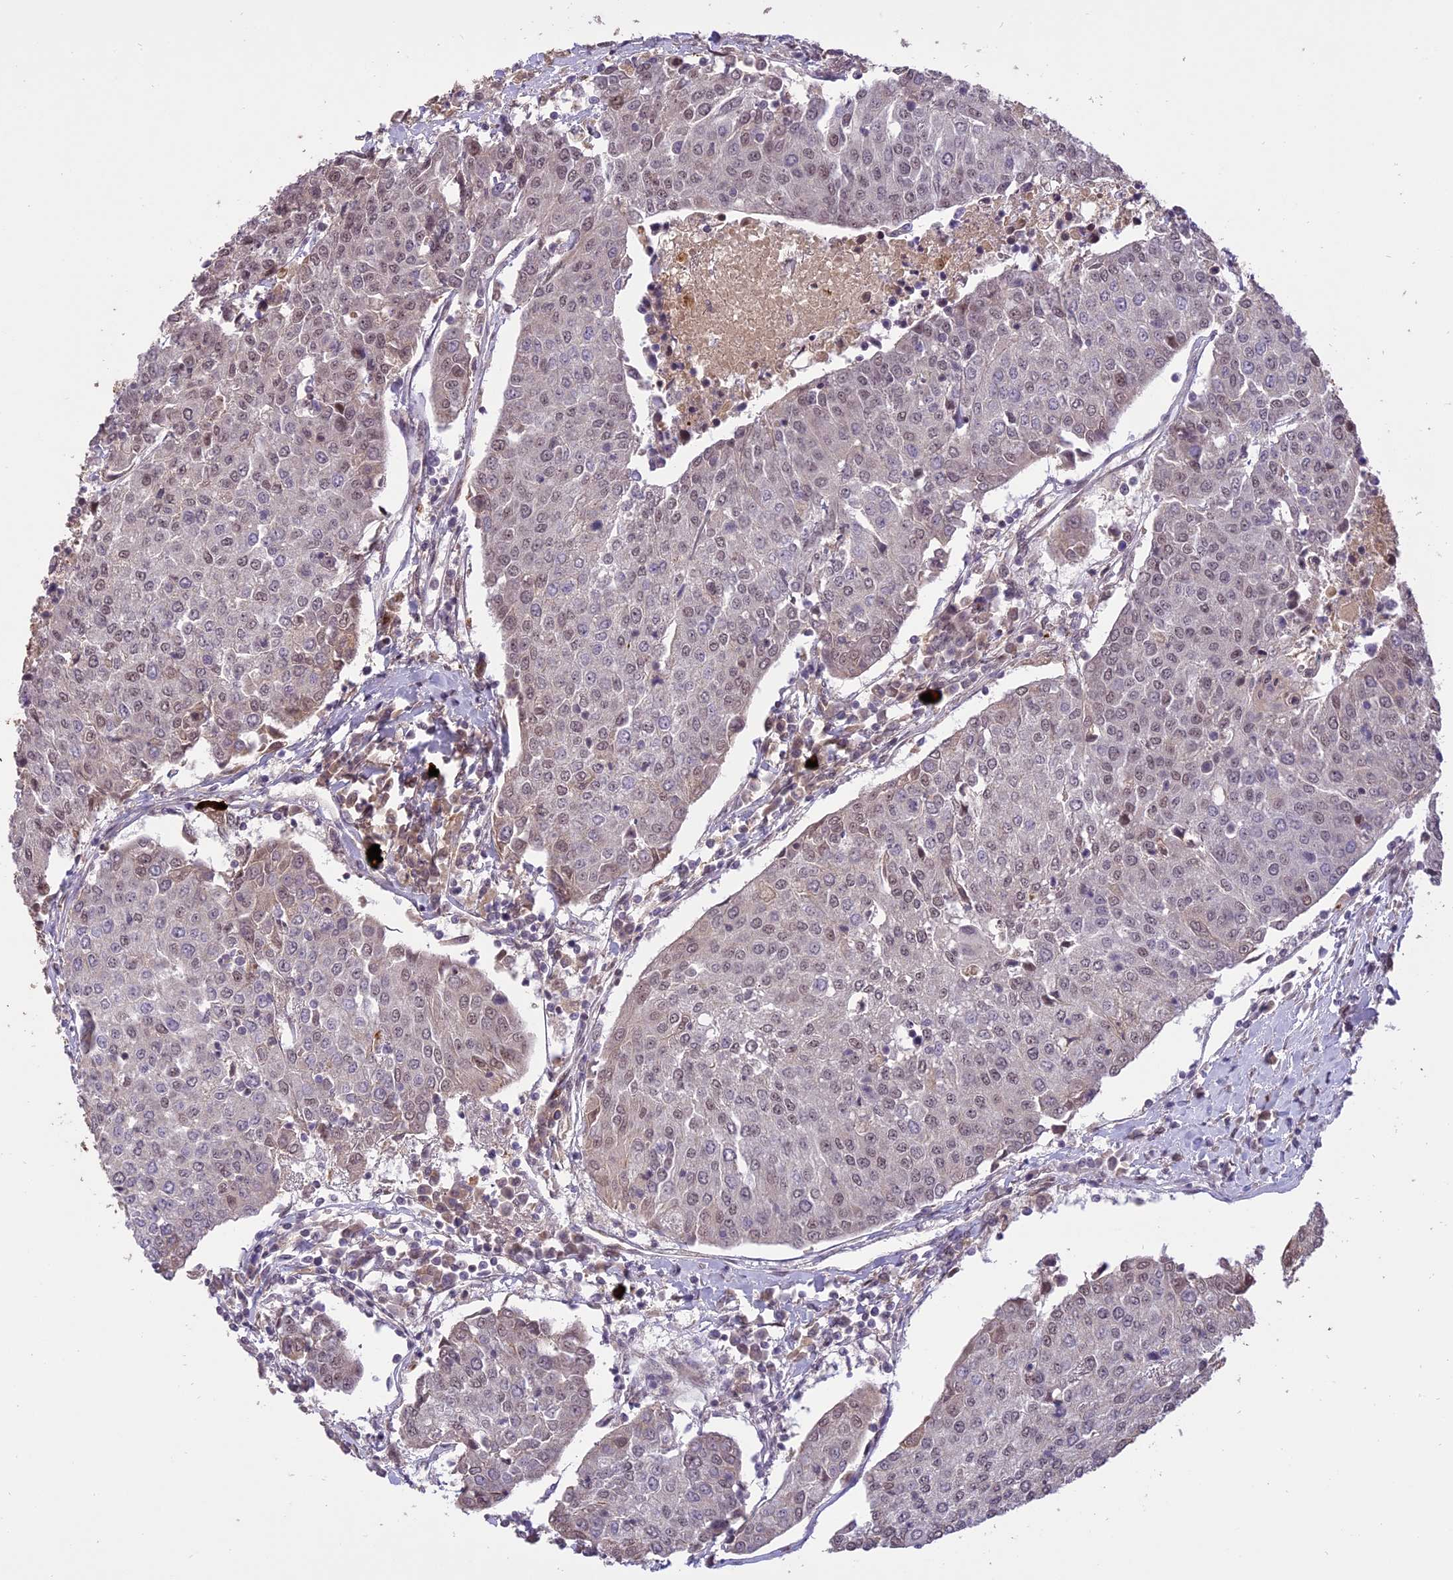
{"staining": {"intensity": "weak", "quantity": "25%-75%", "location": "nuclear"}, "tissue": "urothelial cancer", "cell_type": "Tumor cells", "image_type": "cancer", "snomed": [{"axis": "morphology", "description": "Urothelial carcinoma, High grade"}, {"axis": "topography", "description": "Urinary bladder"}], "caption": "IHC of human urothelial cancer reveals low levels of weak nuclear positivity in about 25%-75% of tumor cells. (DAB (3,3'-diaminobenzidine) = brown stain, brightfield microscopy at high magnification).", "gene": "PRELID2", "patient": {"sex": "female", "age": 85}}